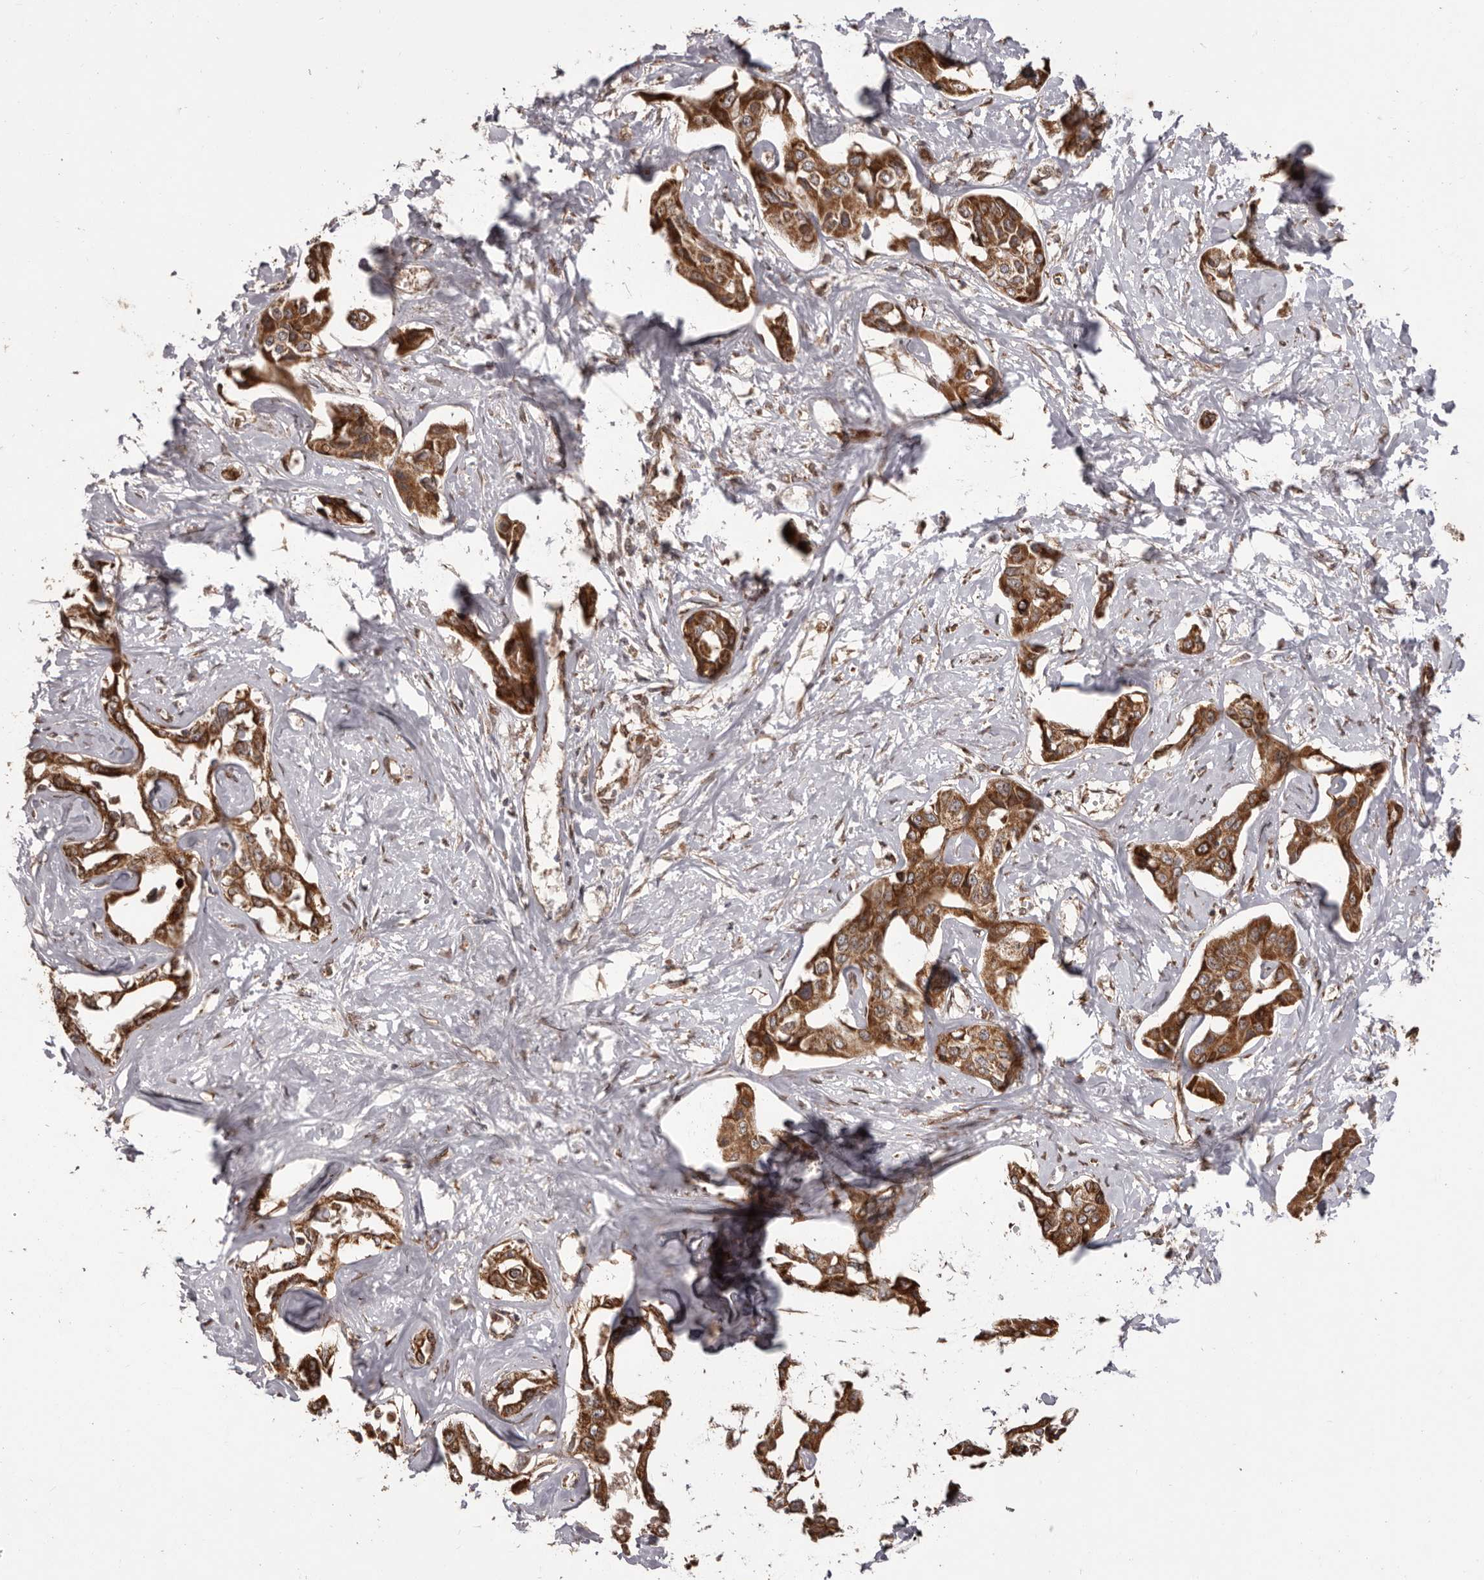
{"staining": {"intensity": "strong", "quantity": ">75%", "location": "cytoplasmic/membranous"}, "tissue": "liver cancer", "cell_type": "Tumor cells", "image_type": "cancer", "snomed": [{"axis": "morphology", "description": "Cholangiocarcinoma"}, {"axis": "topography", "description": "Liver"}], "caption": "High-power microscopy captured an immunohistochemistry photomicrograph of cholangiocarcinoma (liver), revealing strong cytoplasmic/membranous staining in about >75% of tumor cells.", "gene": "CHRM2", "patient": {"sex": "male", "age": 59}}